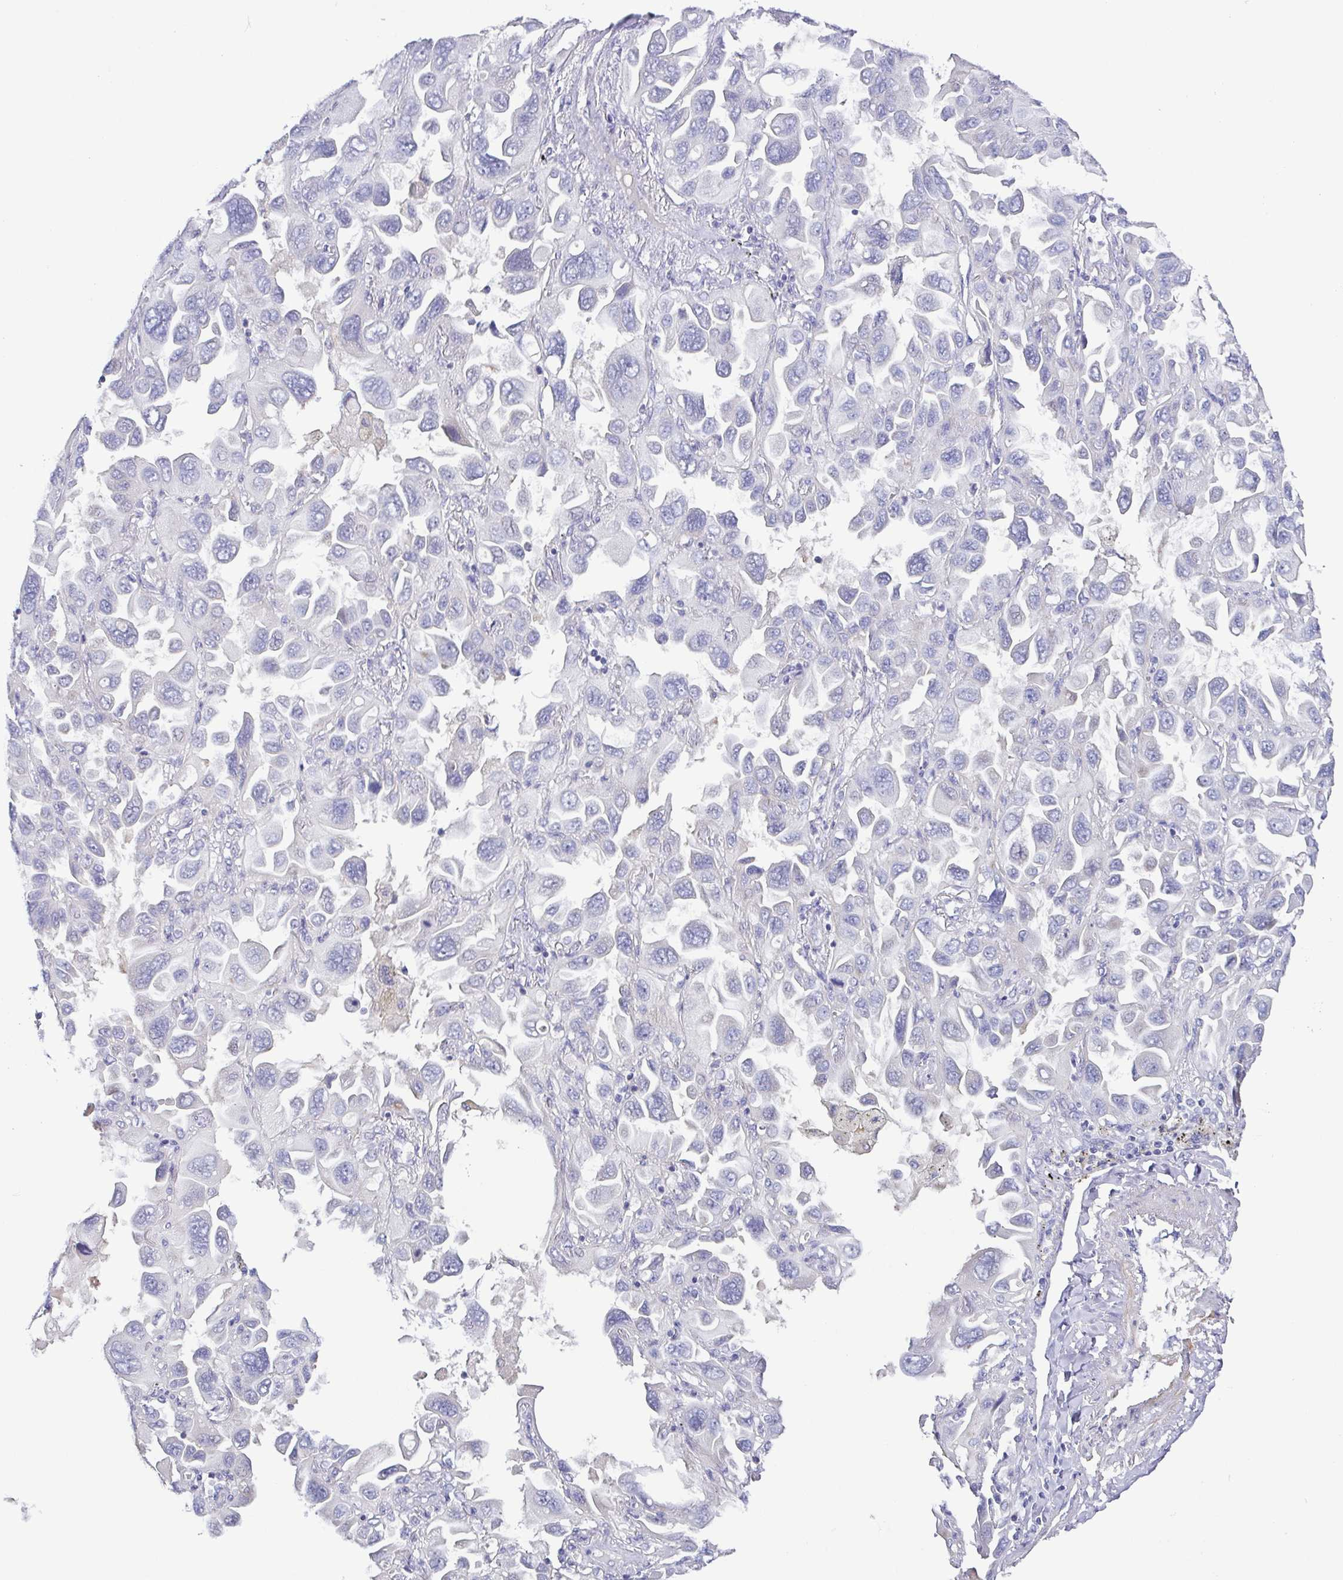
{"staining": {"intensity": "negative", "quantity": "none", "location": "none"}, "tissue": "lung cancer", "cell_type": "Tumor cells", "image_type": "cancer", "snomed": [{"axis": "morphology", "description": "Adenocarcinoma, NOS"}, {"axis": "topography", "description": "Lung"}], "caption": "The IHC photomicrograph has no significant expression in tumor cells of lung cancer (adenocarcinoma) tissue. Nuclei are stained in blue.", "gene": "CFAP97D1", "patient": {"sex": "male", "age": 64}}